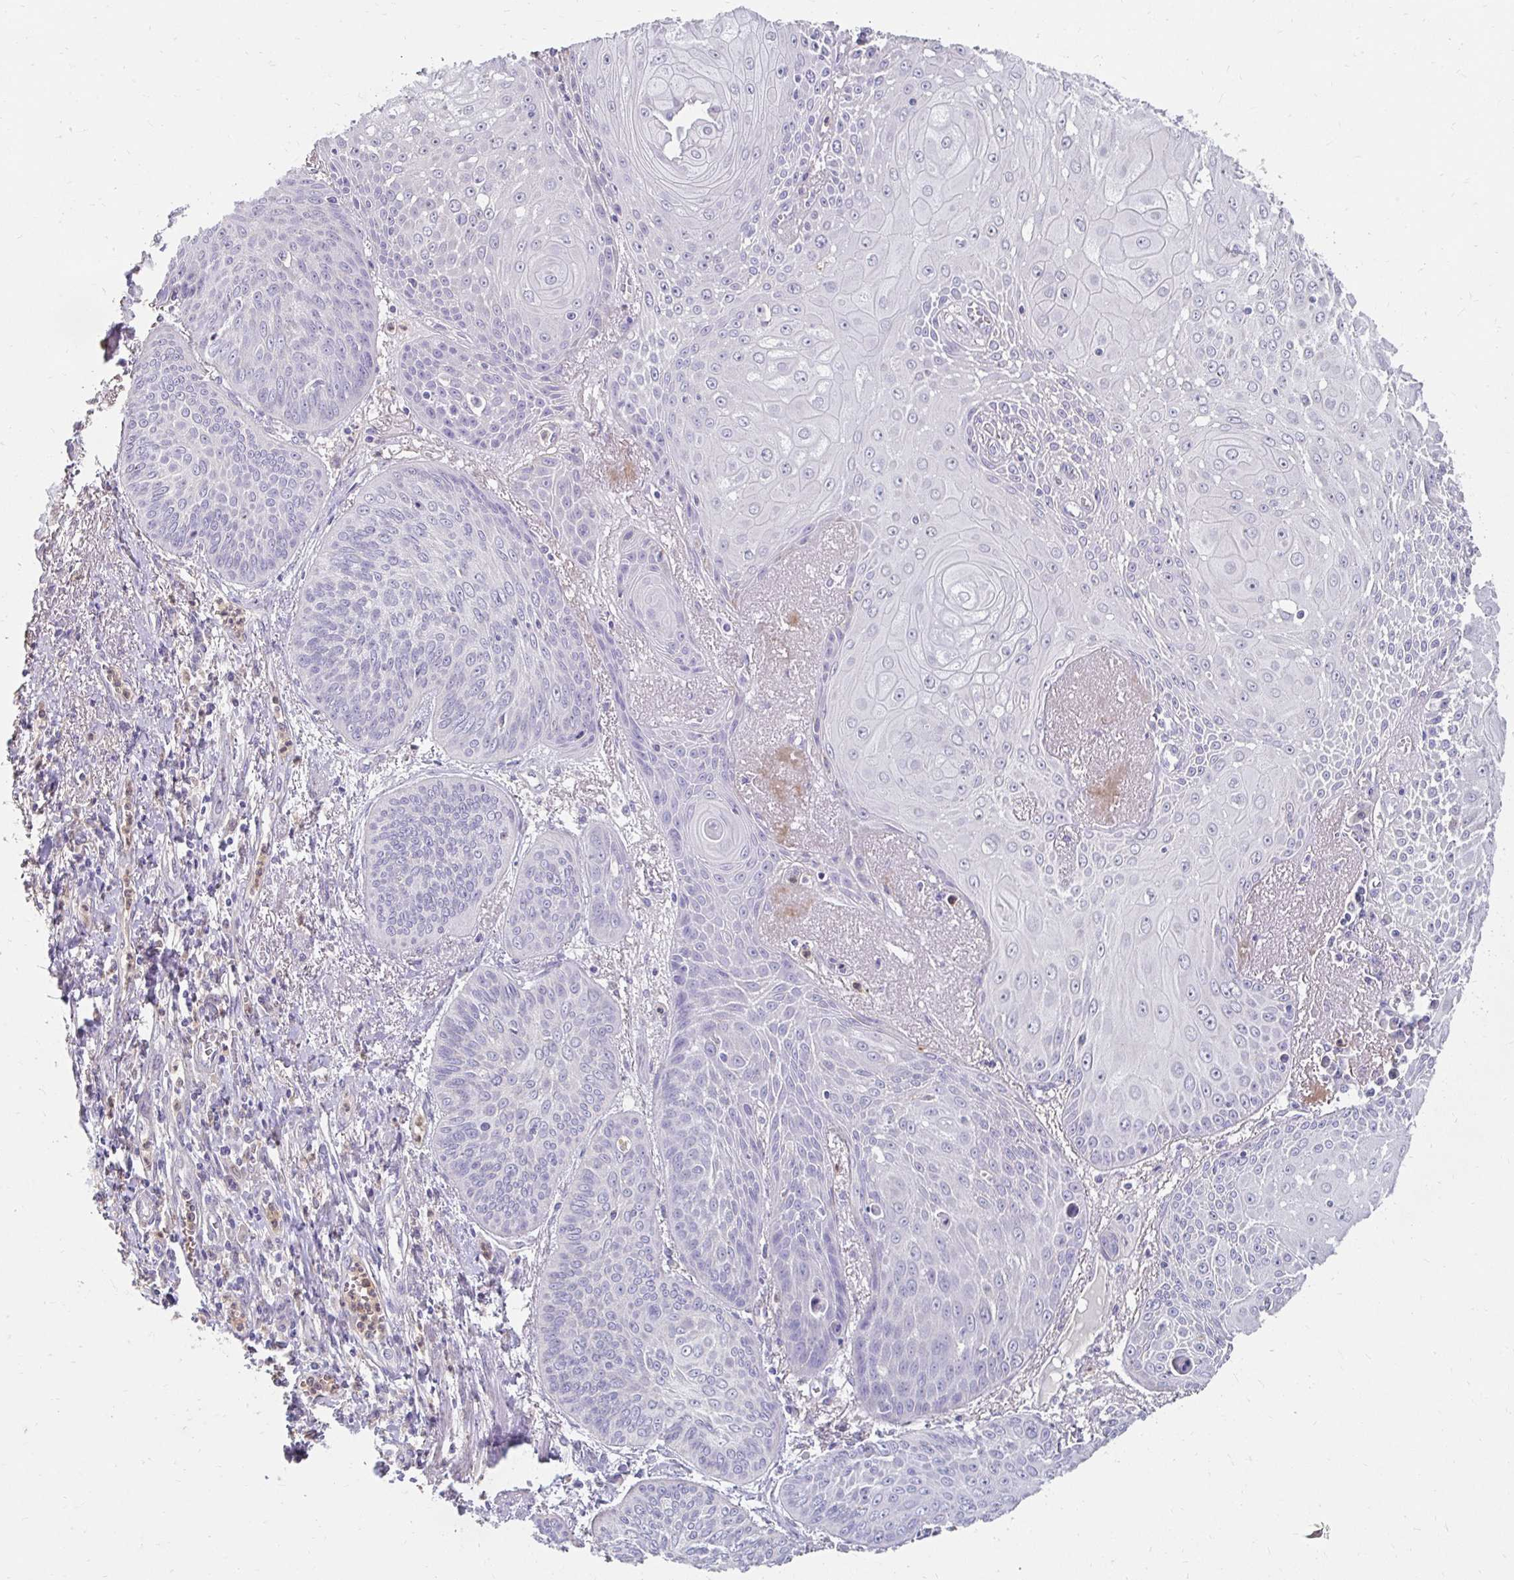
{"staining": {"intensity": "negative", "quantity": "none", "location": "none"}, "tissue": "lung cancer", "cell_type": "Tumor cells", "image_type": "cancer", "snomed": [{"axis": "morphology", "description": "Squamous cell carcinoma, NOS"}, {"axis": "topography", "description": "Lung"}], "caption": "Tumor cells are negative for brown protein staining in lung cancer (squamous cell carcinoma).", "gene": "GK2", "patient": {"sex": "male", "age": 74}}